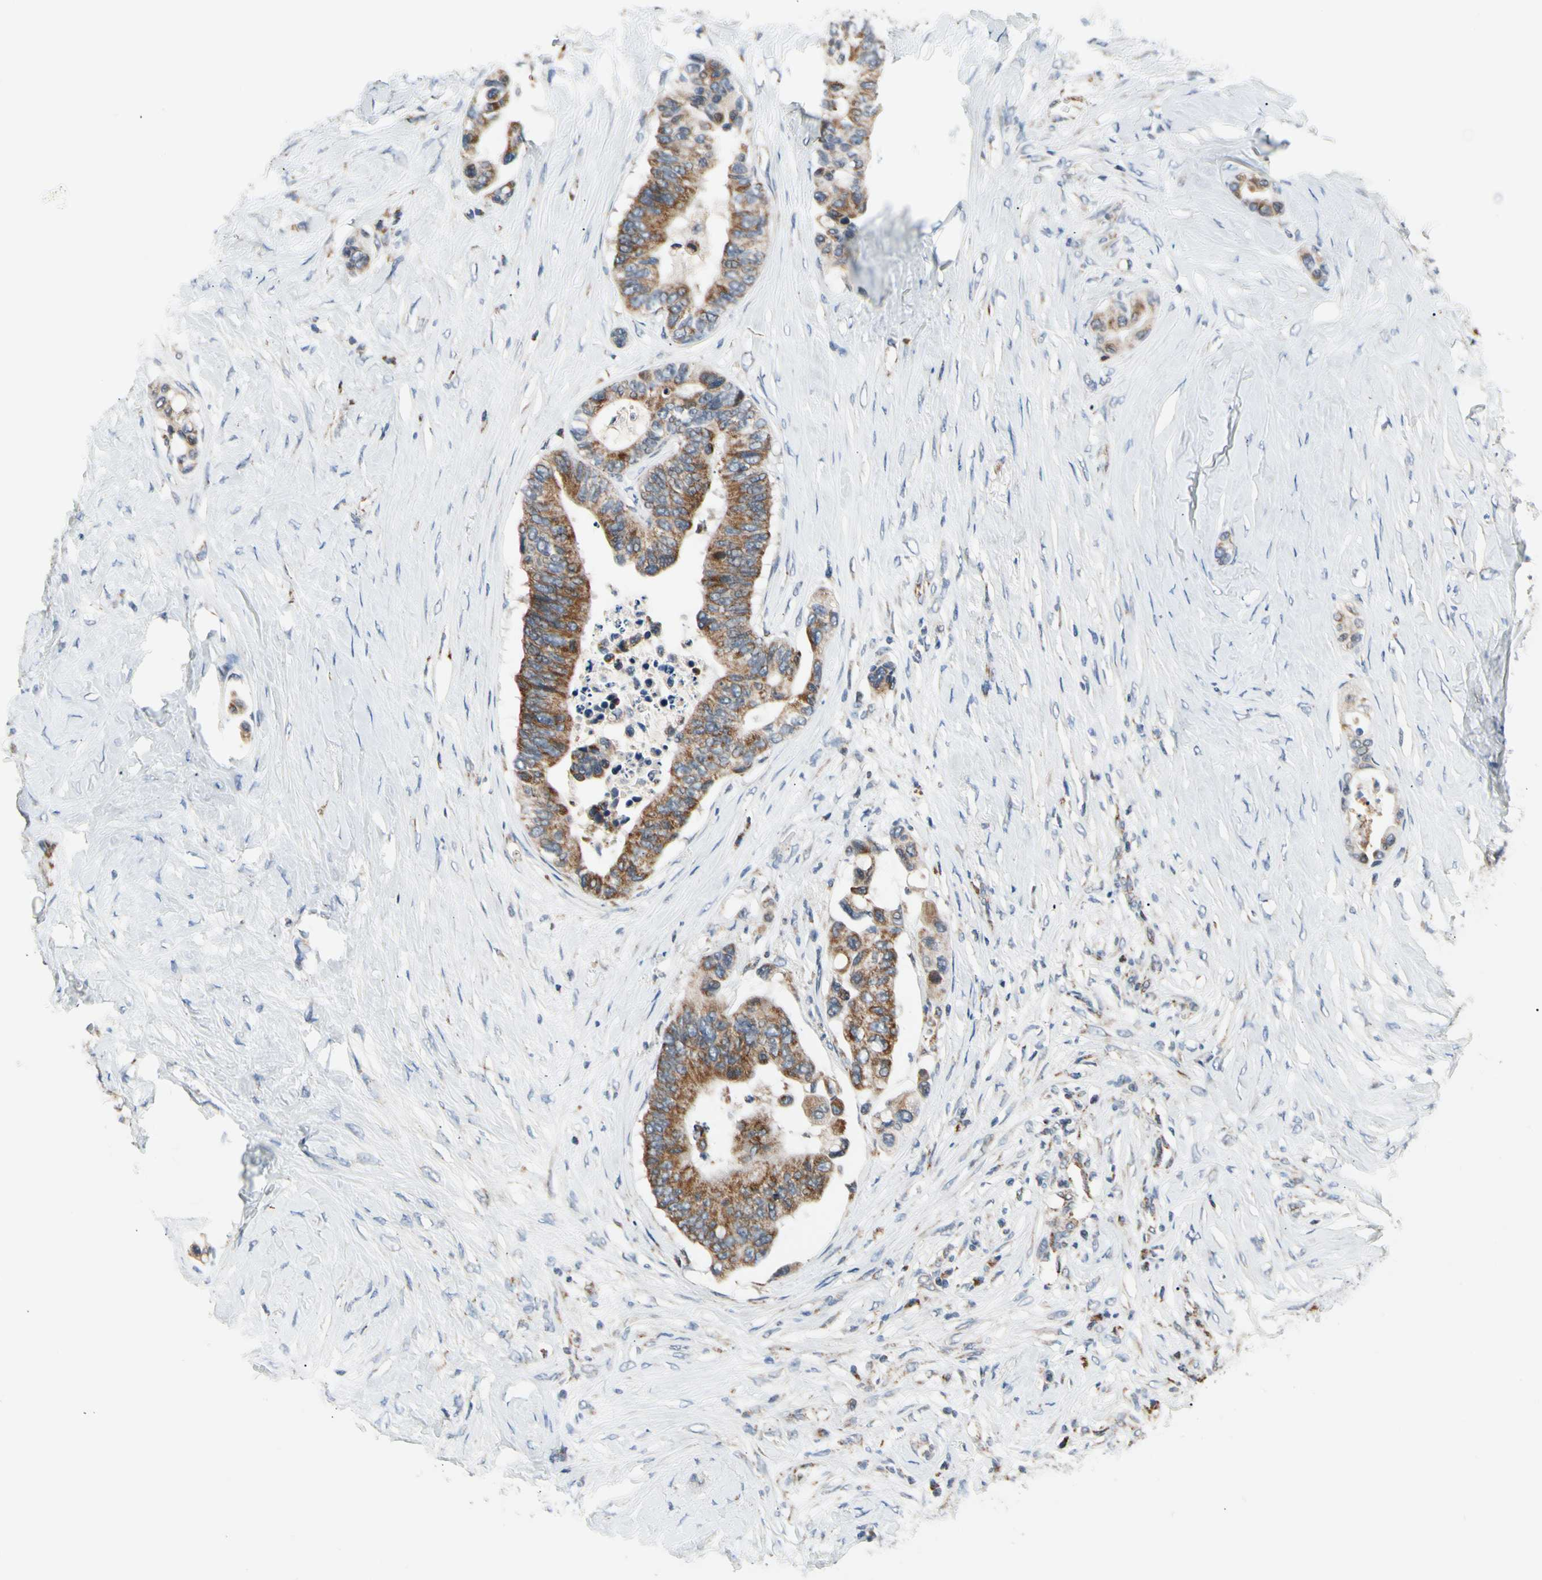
{"staining": {"intensity": "moderate", "quantity": ">75%", "location": "cytoplasmic/membranous"}, "tissue": "colorectal cancer", "cell_type": "Tumor cells", "image_type": "cancer", "snomed": [{"axis": "morphology", "description": "Normal tissue, NOS"}, {"axis": "morphology", "description": "Adenocarcinoma, NOS"}, {"axis": "topography", "description": "Colon"}], "caption": "An immunohistochemistry (IHC) micrograph of neoplastic tissue is shown. Protein staining in brown shows moderate cytoplasmic/membranous positivity in colorectal cancer within tumor cells.", "gene": "KHDC4", "patient": {"sex": "male", "age": 82}}